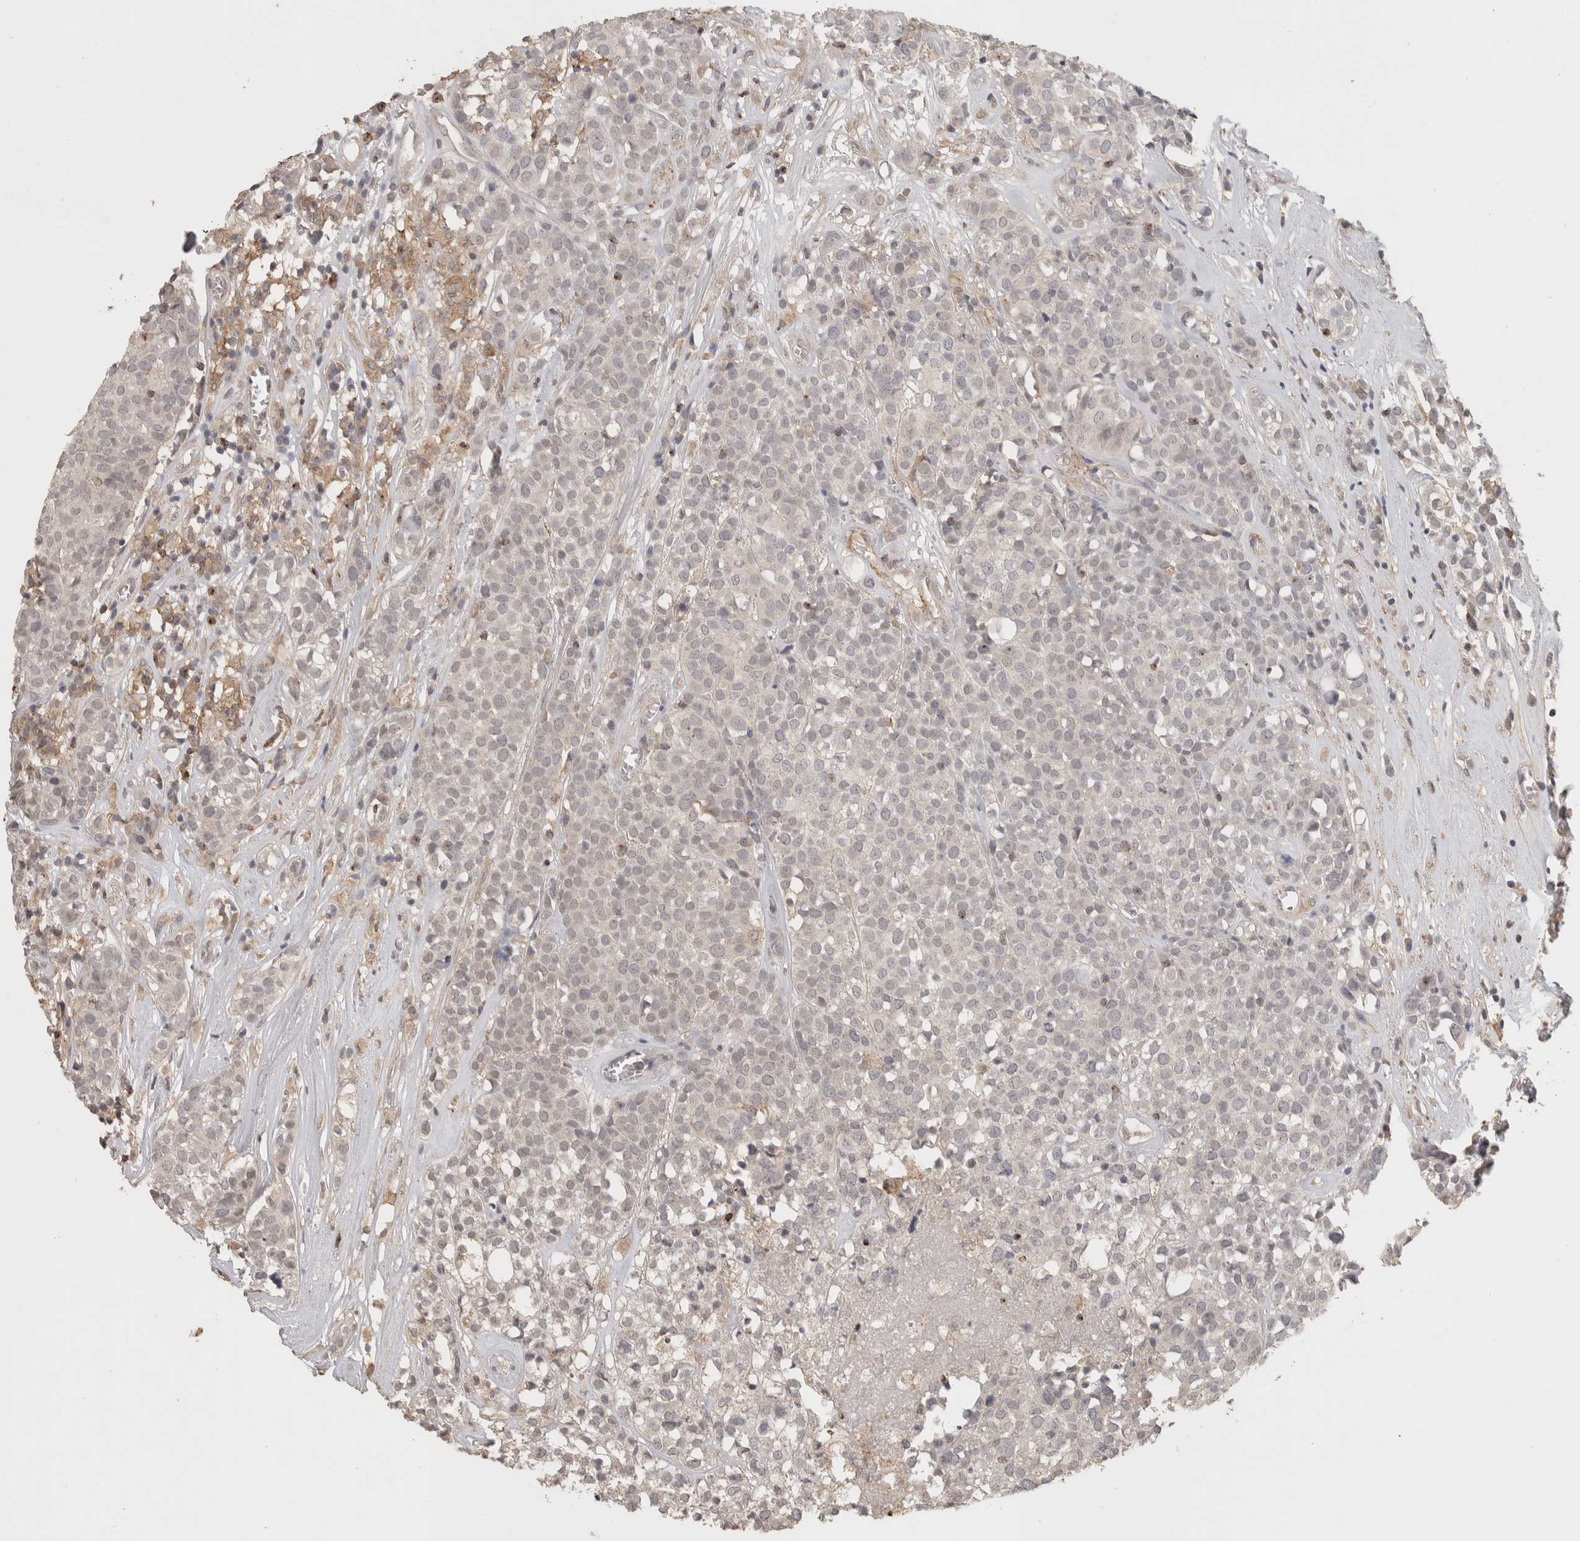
{"staining": {"intensity": "negative", "quantity": "none", "location": "none"}, "tissue": "head and neck cancer", "cell_type": "Tumor cells", "image_type": "cancer", "snomed": [{"axis": "morphology", "description": "Adenocarcinoma, NOS"}, {"axis": "topography", "description": "Salivary gland"}, {"axis": "topography", "description": "Head-Neck"}], "caption": "The immunohistochemistry photomicrograph has no significant staining in tumor cells of head and neck cancer (adenocarcinoma) tissue.", "gene": "HAVCR2", "patient": {"sex": "female", "age": 65}}